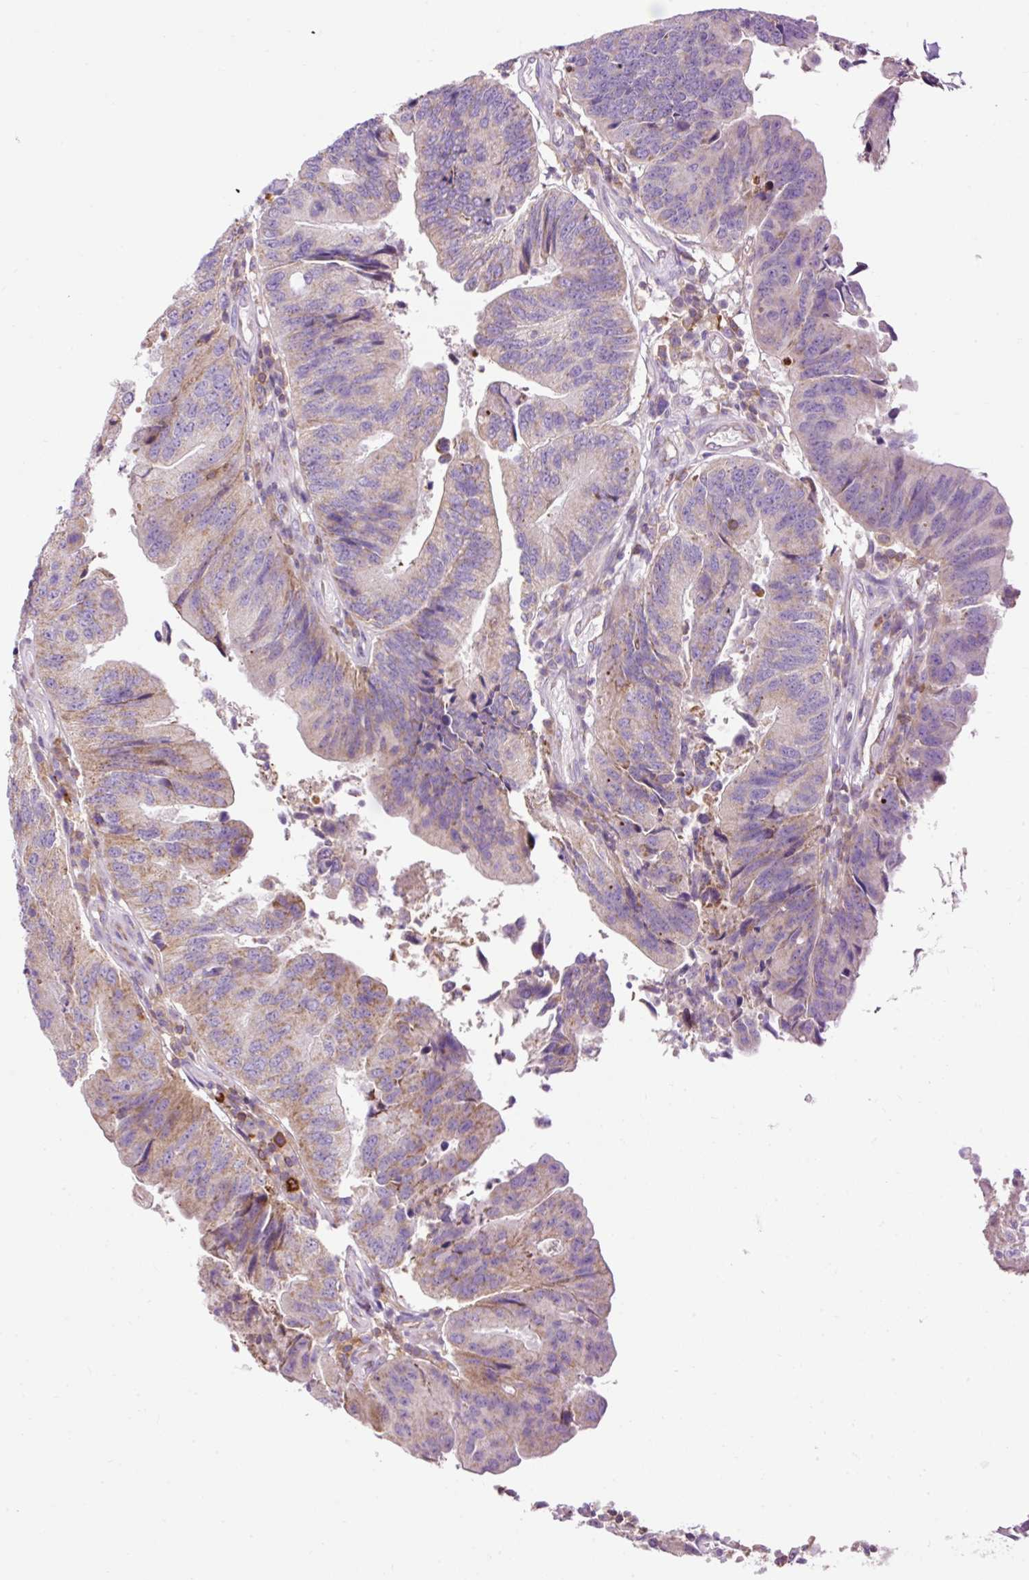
{"staining": {"intensity": "moderate", "quantity": "25%-75%", "location": "cytoplasmic/membranous"}, "tissue": "colorectal cancer", "cell_type": "Tumor cells", "image_type": "cancer", "snomed": [{"axis": "morphology", "description": "Adenocarcinoma, NOS"}, {"axis": "topography", "description": "Colon"}], "caption": "There is medium levels of moderate cytoplasmic/membranous positivity in tumor cells of colorectal cancer, as demonstrated by immunohistochemical staining (brown color).", "gene": "CD83", "patient": {"sex": "female", "age": 67}}